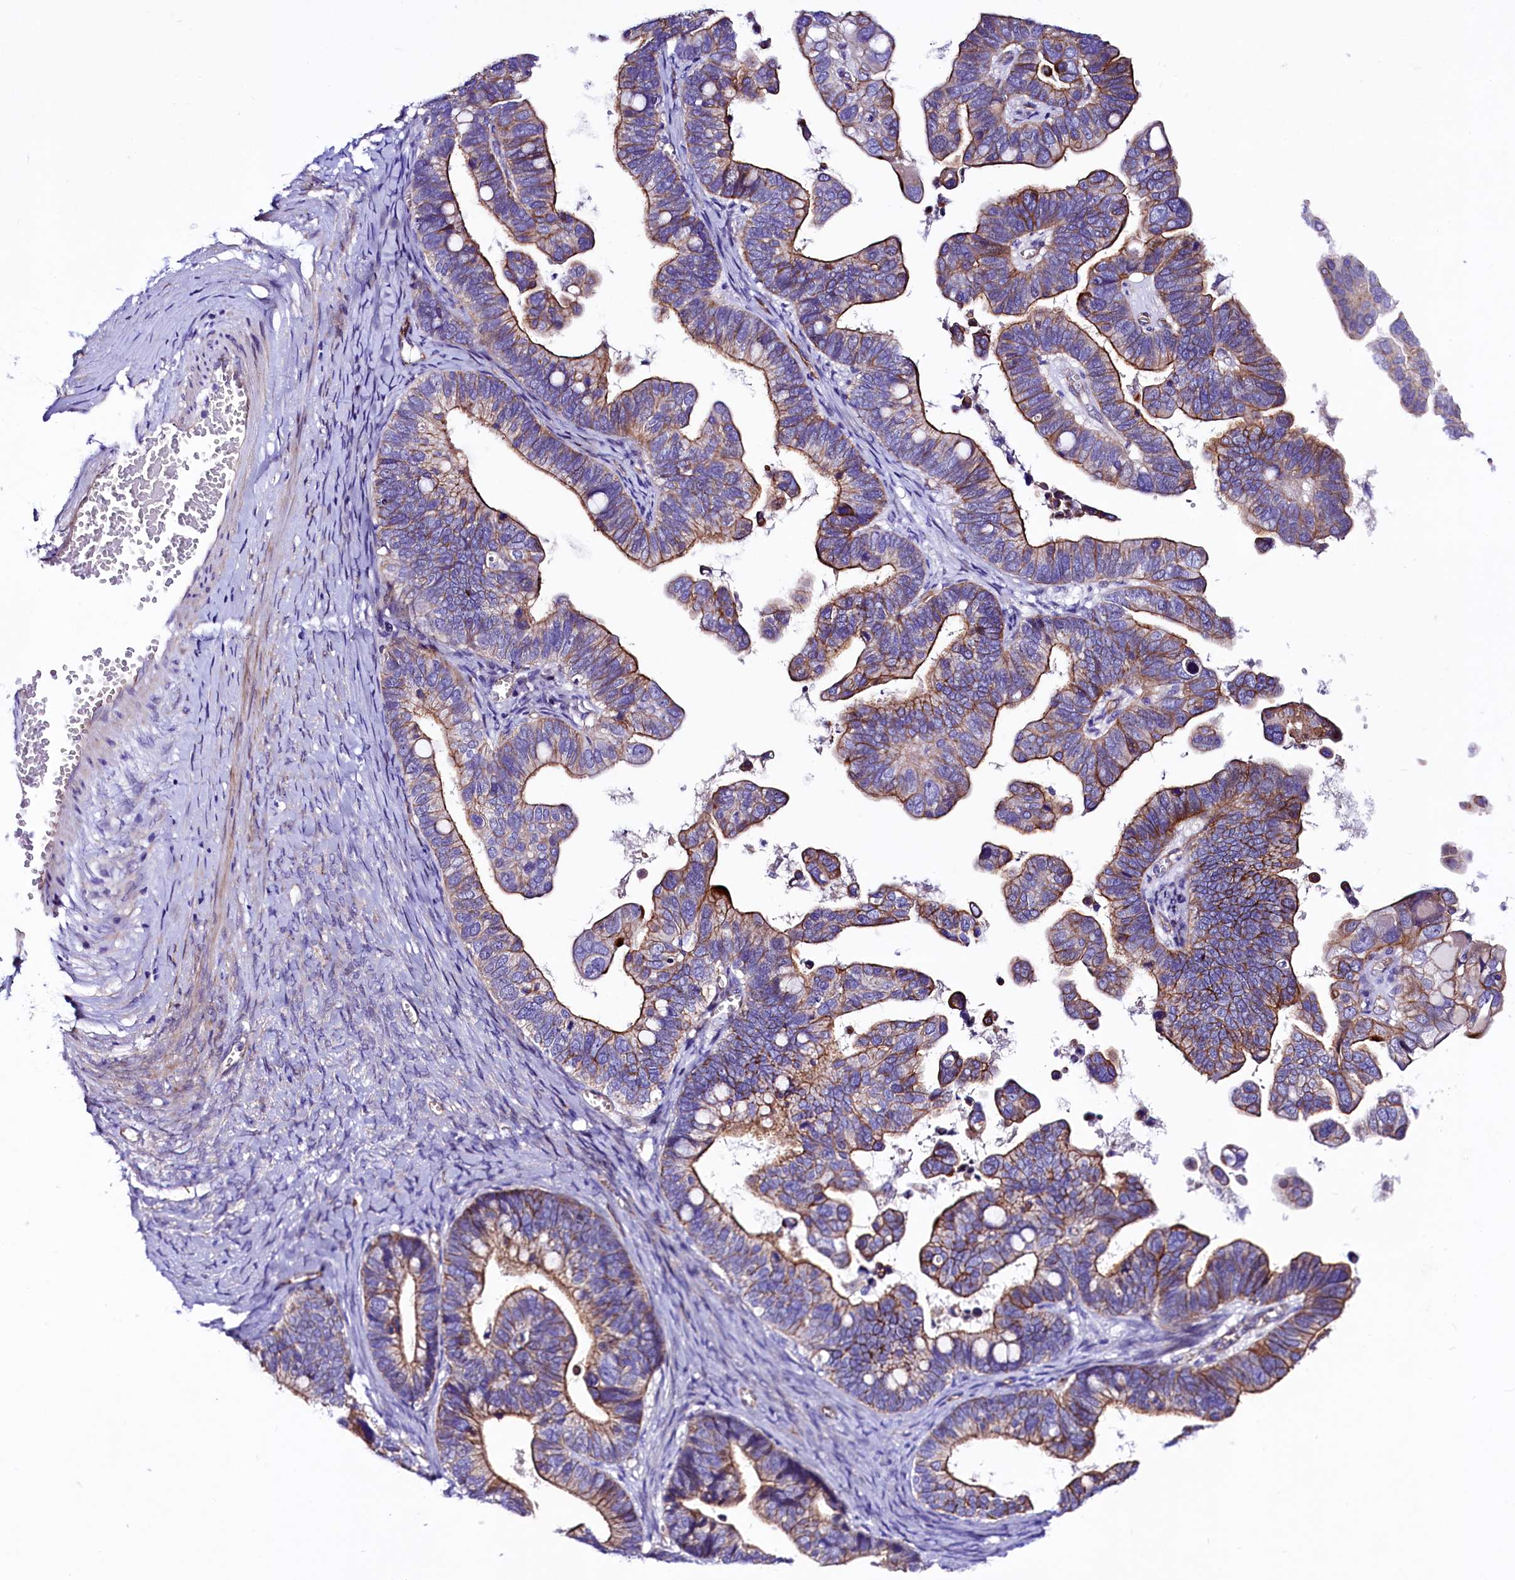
{"staining": {"intensity": "strong", "quantity": "25%-75%", "location": "cytoplasmic/membranous"}, "tissue": "ovarian cancer", "cell_type": "Tumor cells", "image_type": "cancer", "snomed": [{"axis": "morphology", "description": "Cystadenocarcinoma, serous, NOS"}, {"axis": "topography", "description": "Ovary"}], "caption": "Immunohistochemistry micrograph of human serous cystadenocarcinoma (ovarian) stained for a protein (brown), which demonstrates high levels of strong cytoplasmic/membranous expression in approximately 25%-75% of tumor cells.", "gene": "SLF1", "patient": {"sex": "female", "age": 56}}